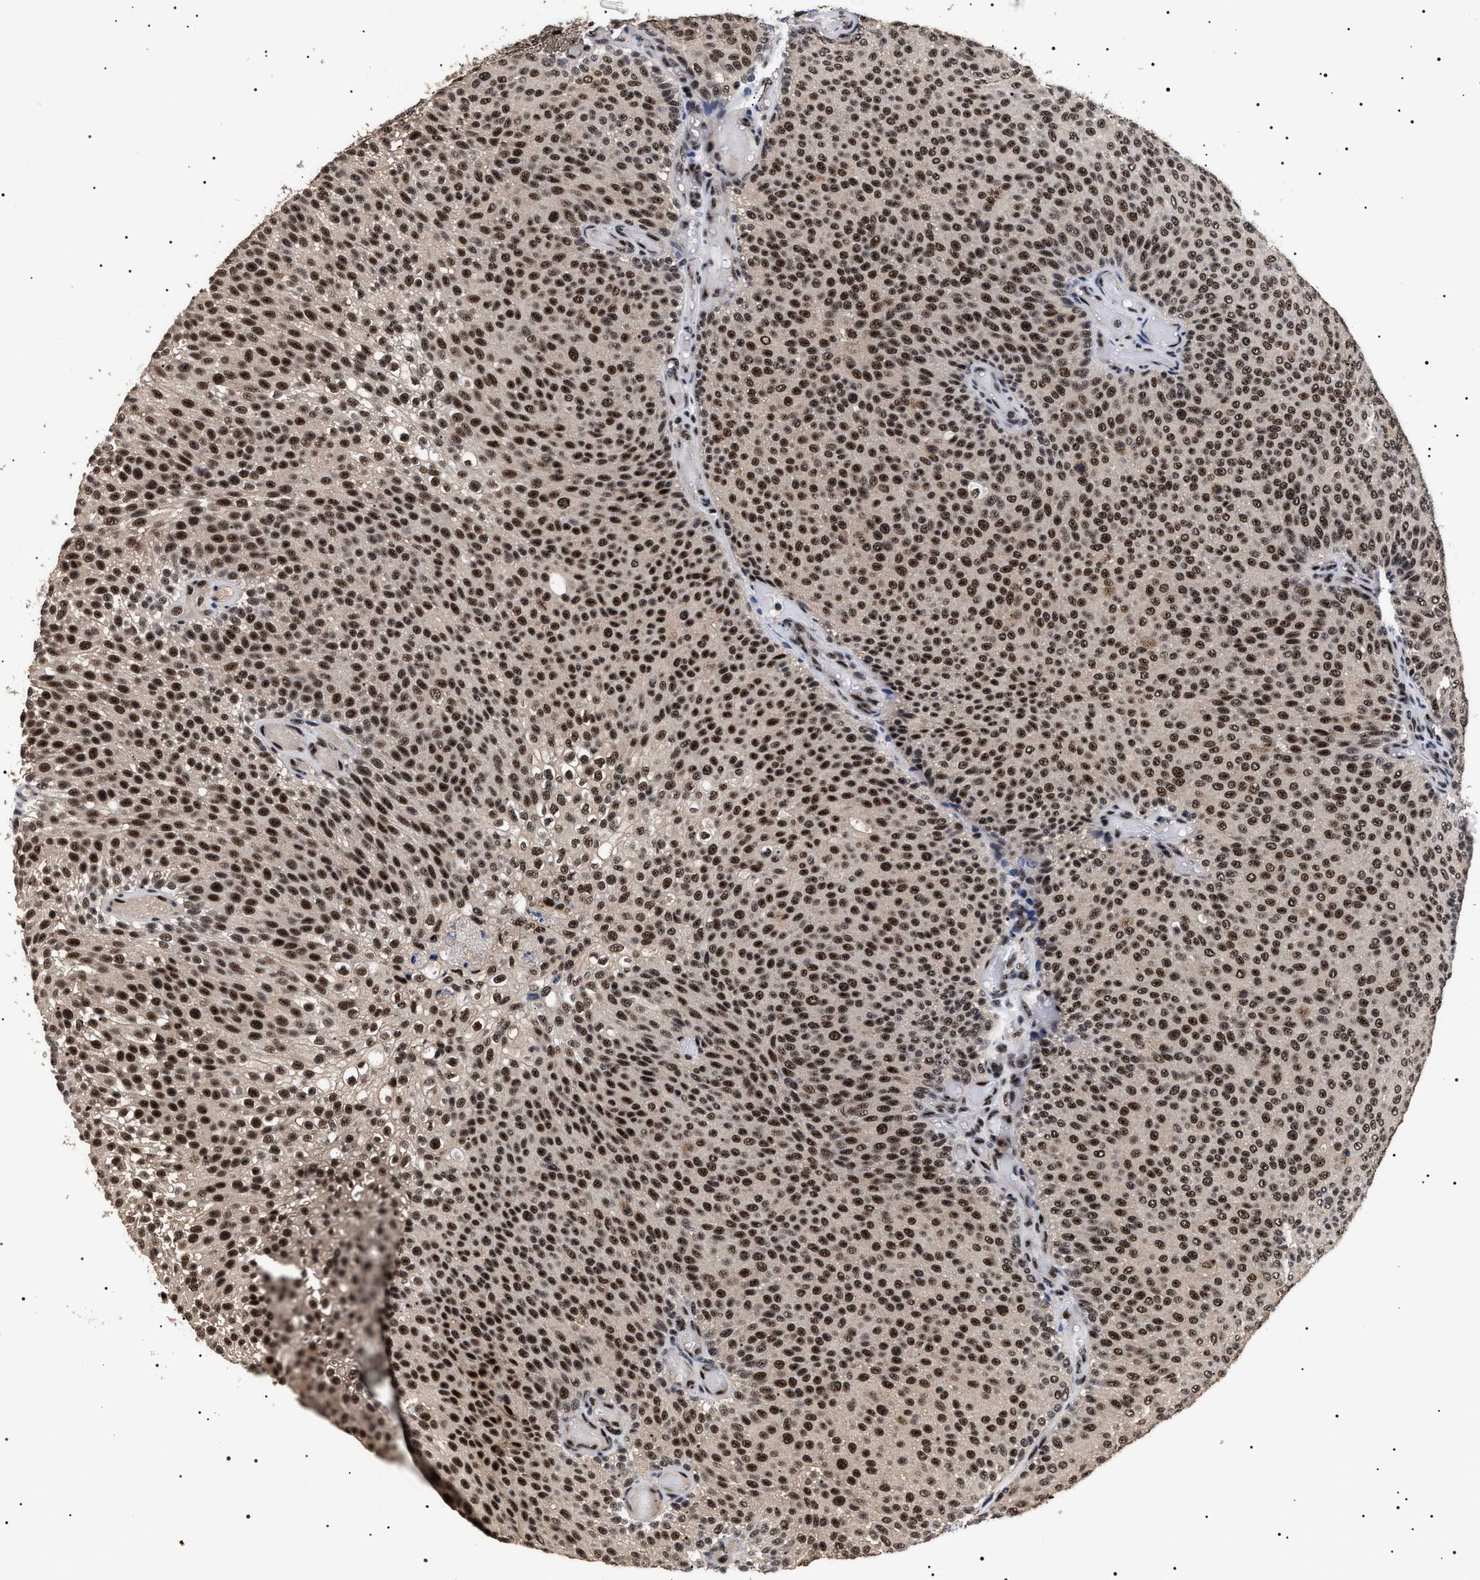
{"staining": {"intensity": "strong", "quantity": ">75%", "location": "nuclear"}, "tissue": "urothelial cancer", "cell_type": "Tumor cells", "image_type": "cancer", "snomed": [{"axis": "morphology", "description": "Urothelial carcinoma, Low grade"}, {"axis": "topography", "description": "Urinary bladder"}], "caption": "This image demonstrates IHC staining of human urothelial carcinoma (low-grade), with high strong nuclear expression in approximately >75% of tumor cells.", "gene": "CAAP1", "patient": {"sex": "male", "age": 78}}